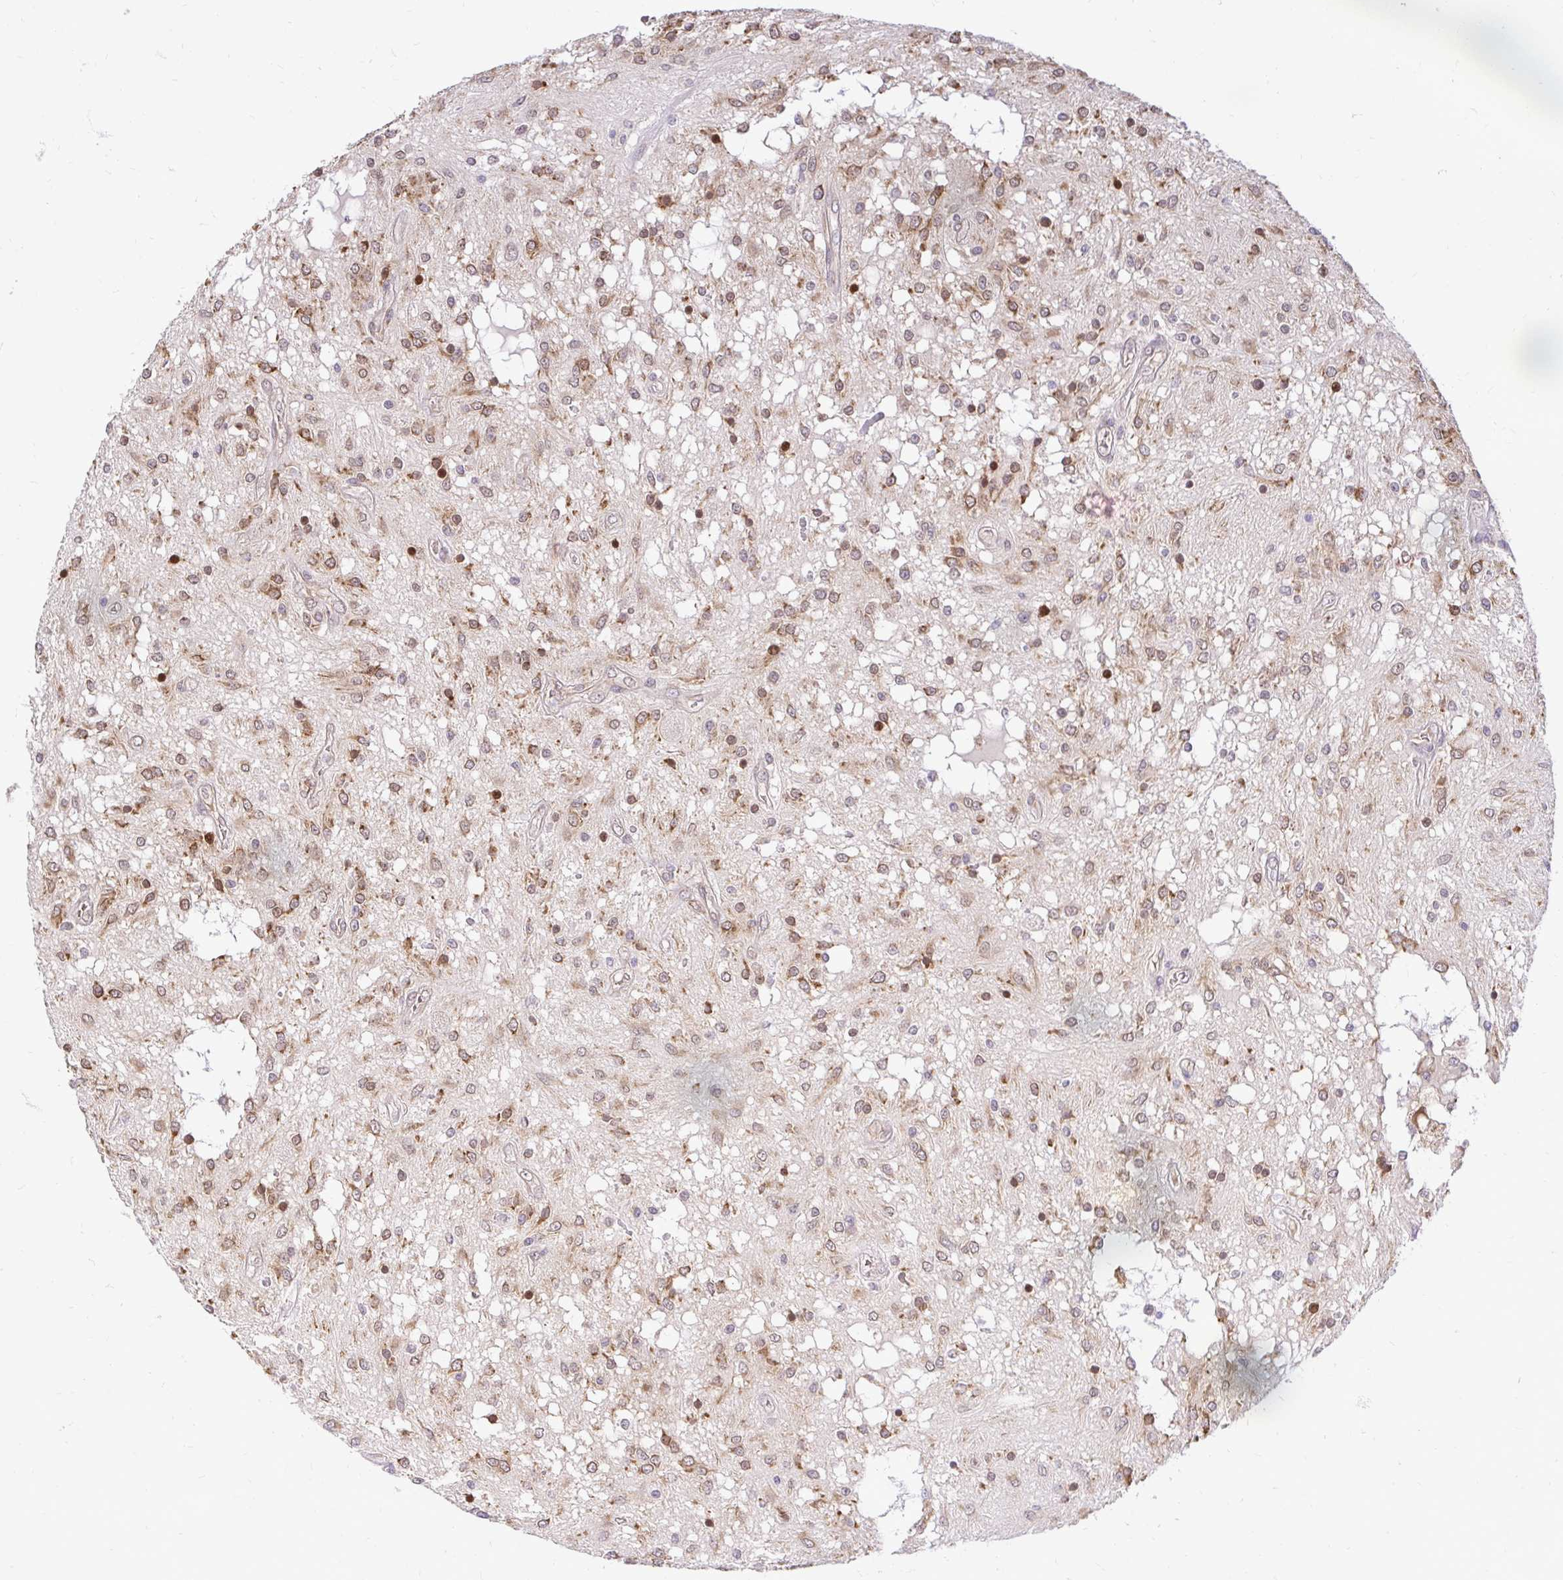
{"staining": {"intensity": "moderate", "quantity": "25%-75%", "location": "cytoplasmic/membranous"}, "tissue": "glioma", "cell_type": "Tumor cells", "image_type": "cancer", "snomed": [{"axis": "morphology", "description": "Glioma, malignant, Low grade"}, {"axis": "topography", "description": "Cerebellum"}], "caption": "A high-resolution micrograph shows immunohistochemistry staining of low-grade glioma (malignant), which displays moderate cytoplasmic/membranous expression in about 25%-75% of tumor cells.", "gene": "NAALAD2", "patient": {"sex": "female", "age": 14}}